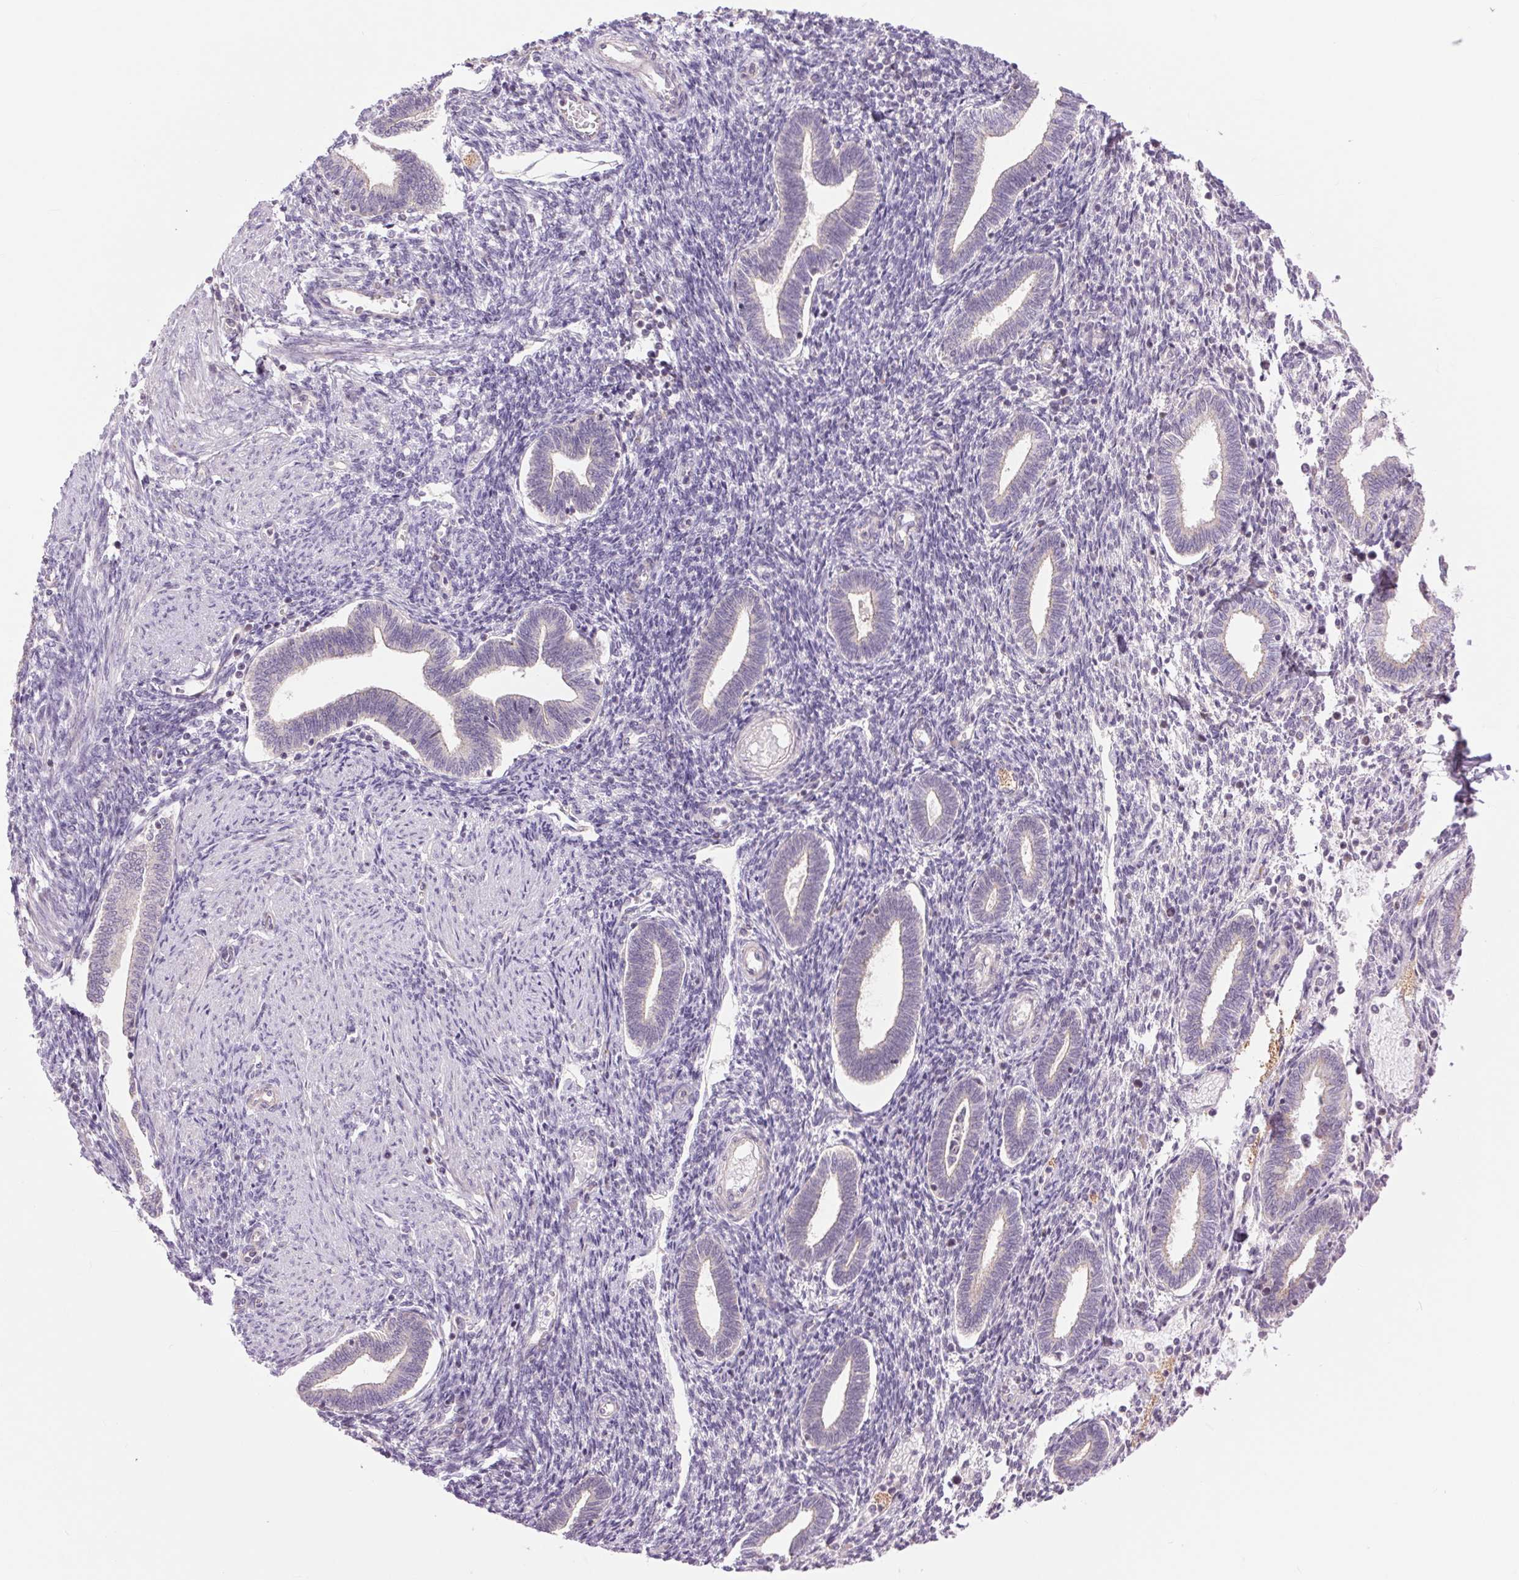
{"staining": {"intensity": "negative", "quantity": "none", "location": "none"}, "tissue": "endometrium", "cell_type": "Cells in endometrial stroma", "image_type": "normal", "snomed": [{"axis": "morphology", "description": "Normal tissue, NOS"}, {"axis": "topography", "description": "Endometrium"}], "caption": "IHC of normal endometrium displays no positivity in cells in endometrial stroma. Brightfield microscopy of immunohistochemistry (IHC) stained with DAB (3,3'-diaminobenzidine) (brown) and hematoxylin (blue), captured at high magnification.", "gene": "CTNNA3", "patient": {"sex": "female", "age": 42}}